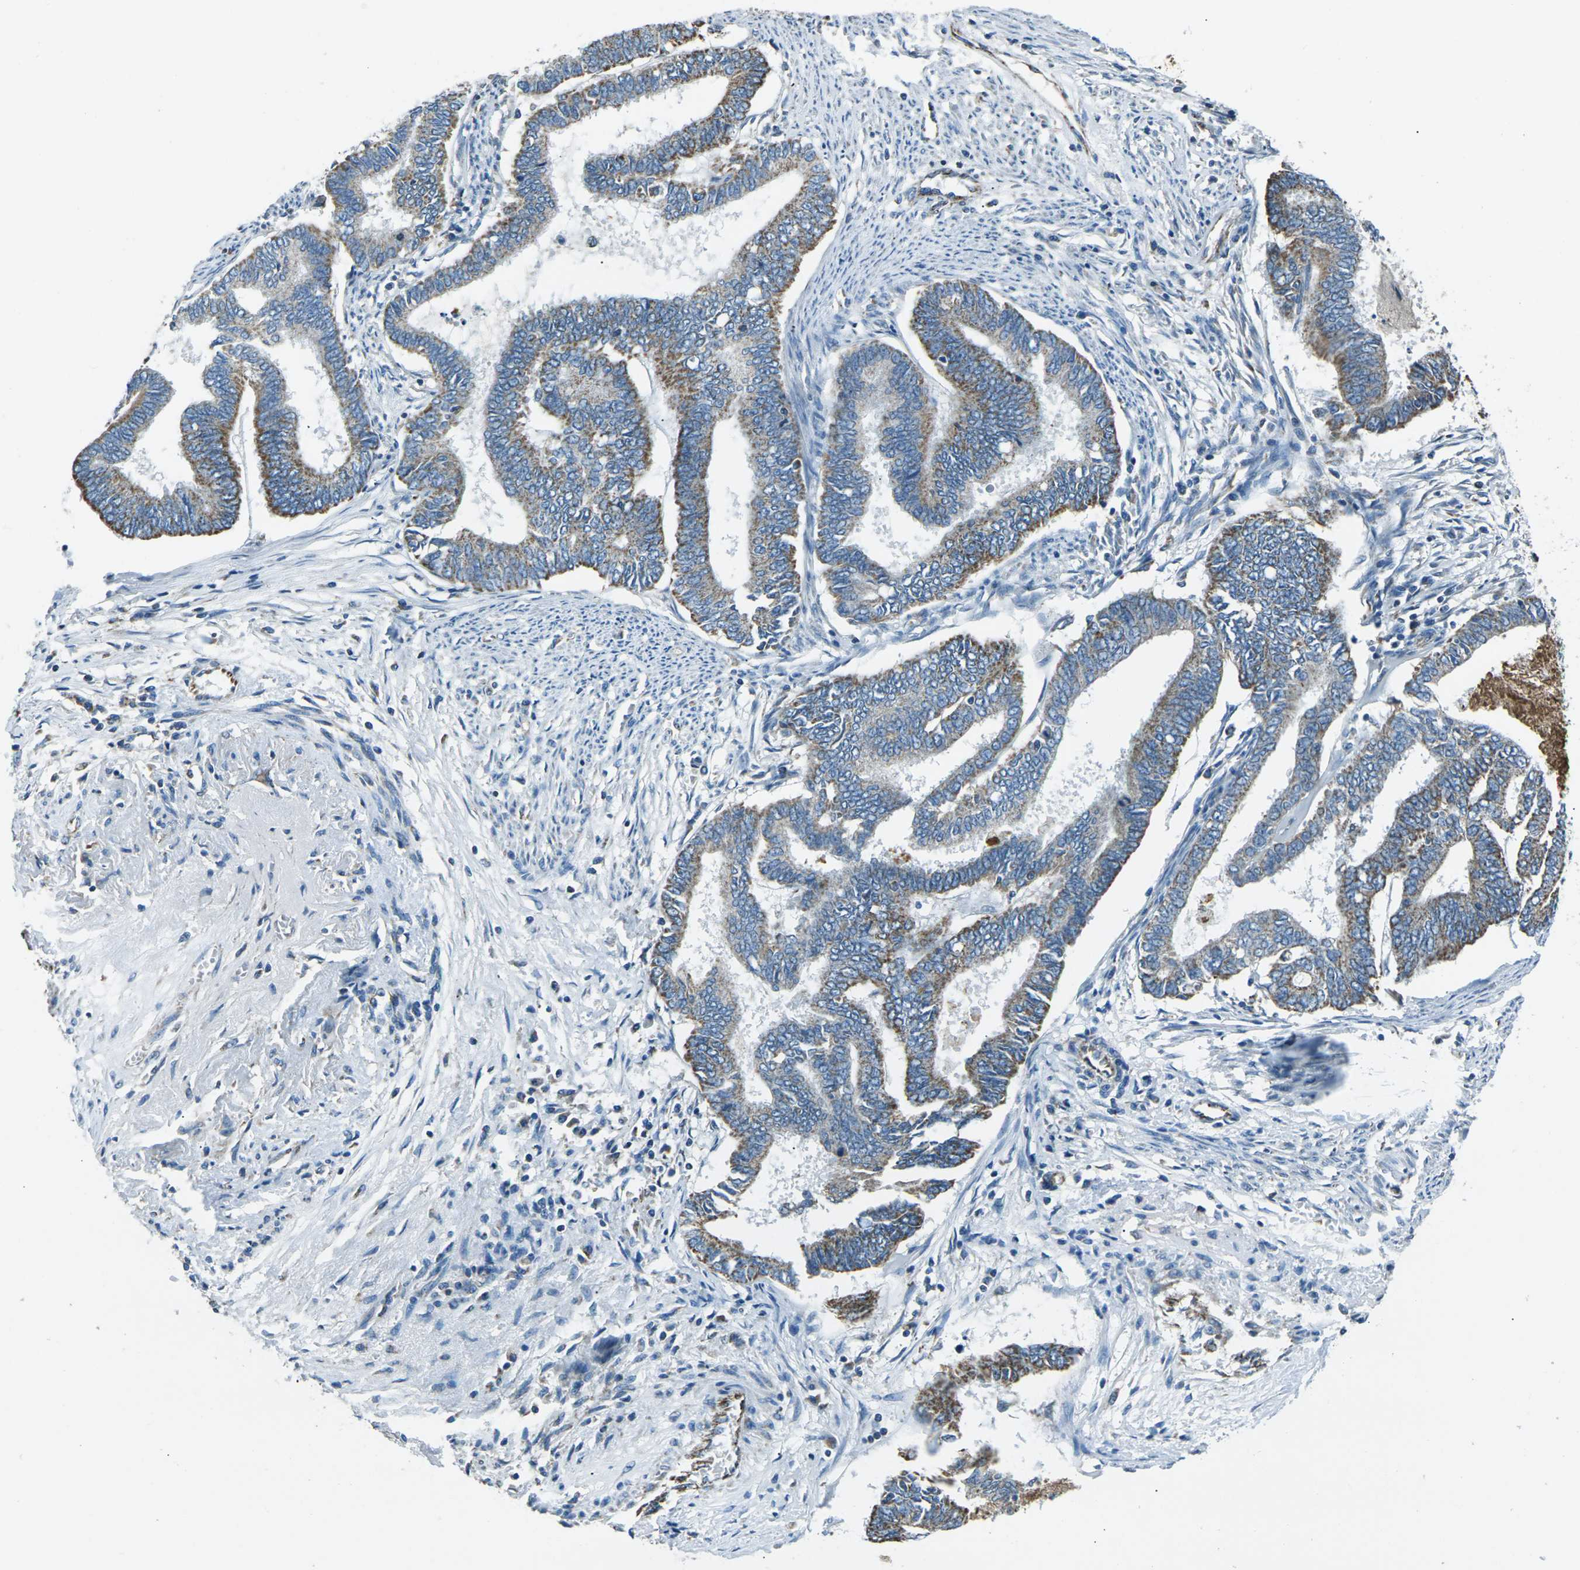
{"staining": {"intensity": "moderate", "quantity": "25%-75%", "location": "cytoplasmic/membranous"}, "tissue": "endometrial cancer", "cell_type": "Tumor cells", "image_type": "cancer", "snomed": [{"axis": "morphology", "description": "Adenocarcinoma, NOS"}, {"axis": "topography", "description": "Endometrium"}], "caption": "Protein staining exhibits moderate cytoplasmic/membranous positivity in approximately 25%-75% of tumor cells in endometrial cancer.", "gene": "IRF3", "patient": {"sex": "female", "age": 86}}